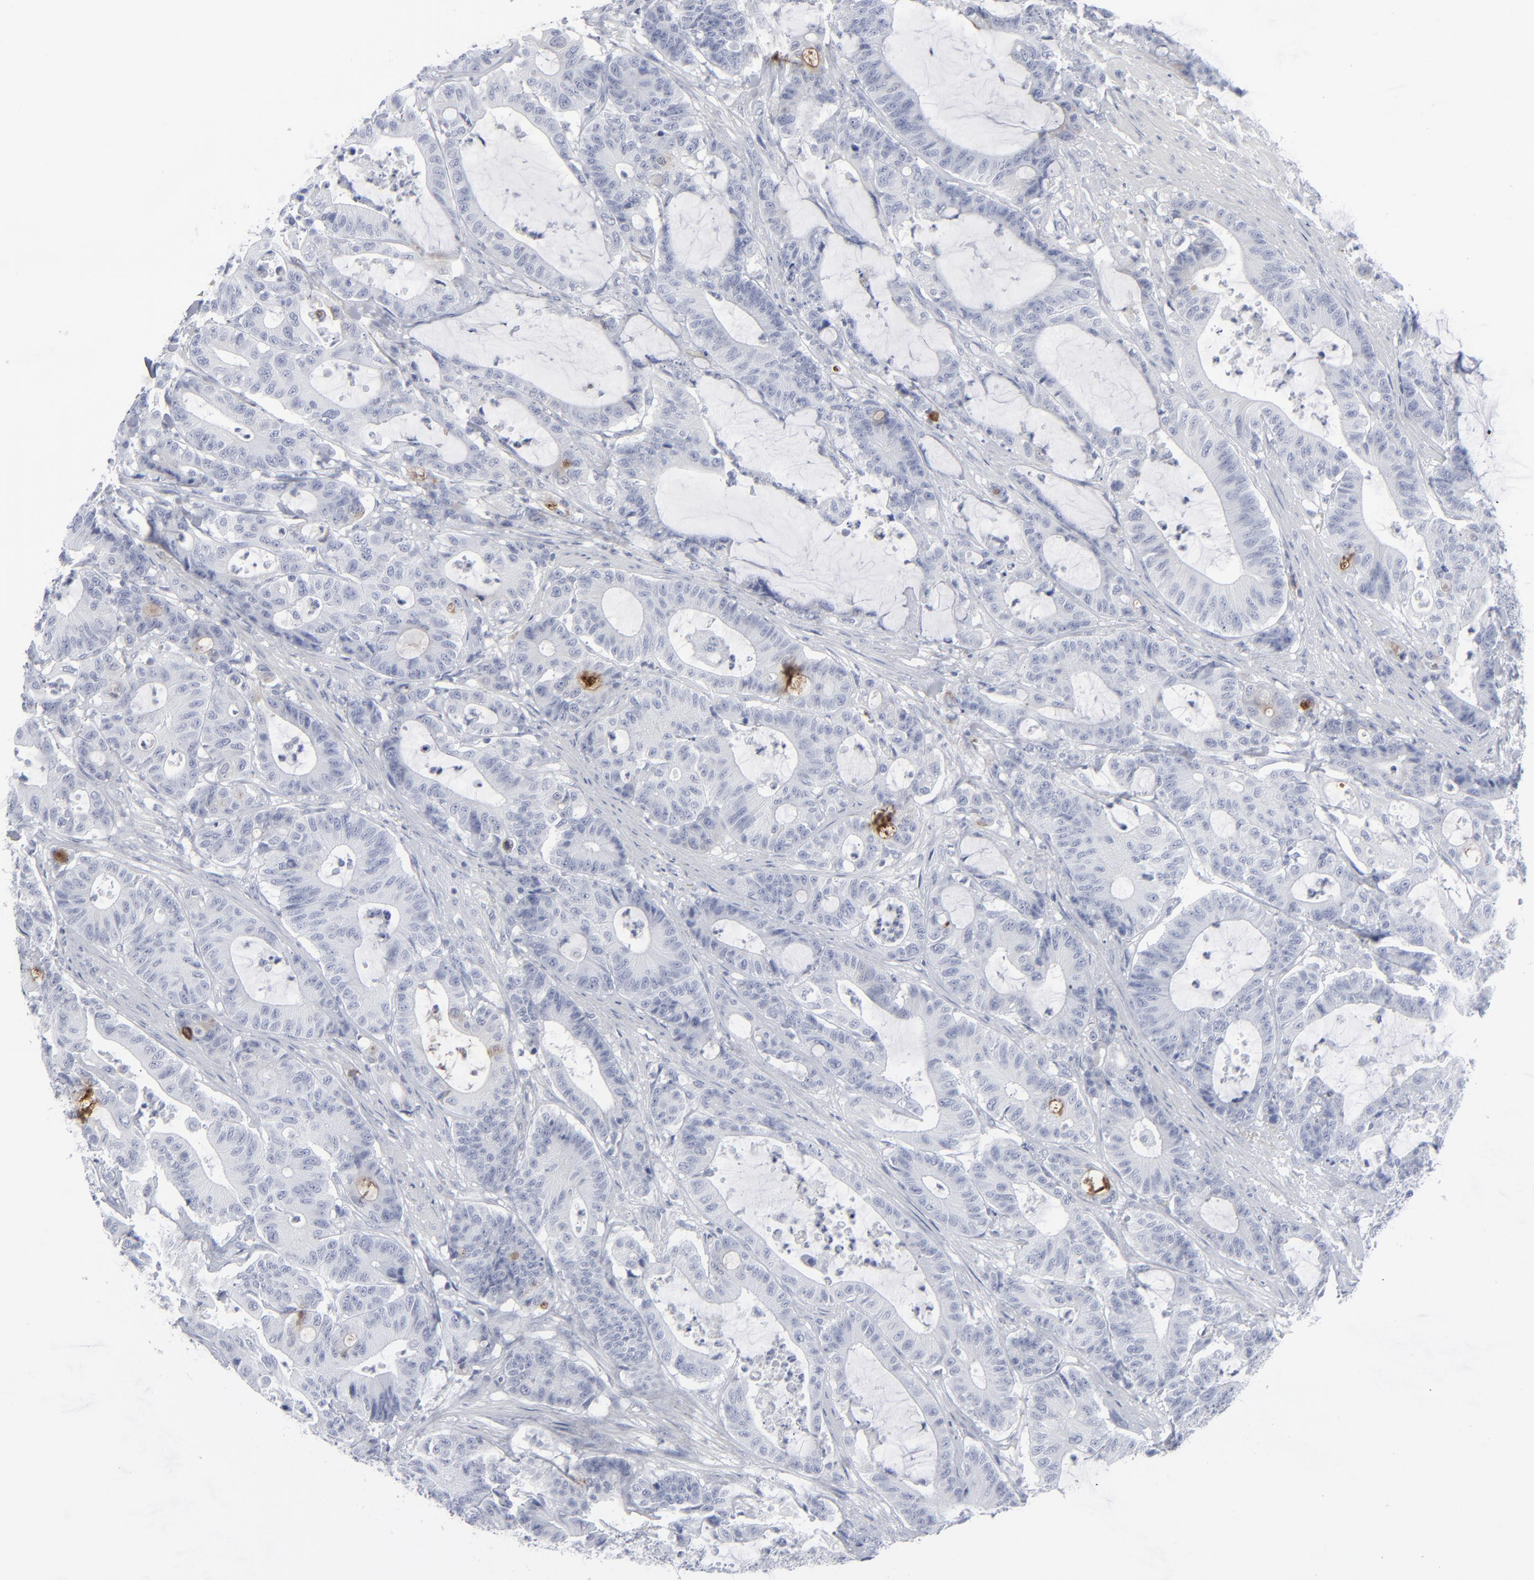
{"staining": {"intensity": "strong", "quantity": "<25%", "location": "nuclear"}, "tissue": "colorectal cancer", "cell_type": "Tumor cells", "image_type": "cancer", "snomed": [{"axis": "morphology", "description": "Adenocarcinoma, NOS"}, {"axis": "topography", "description": "Colon"}], "caption": "Strong nuclear staining for a protein is appreciated in about <25% of tumor cells of adenocarcinoma (colorectal) using IHC.", "gene": "MSLN", "patient": {"sex": "female", "age": 84}}